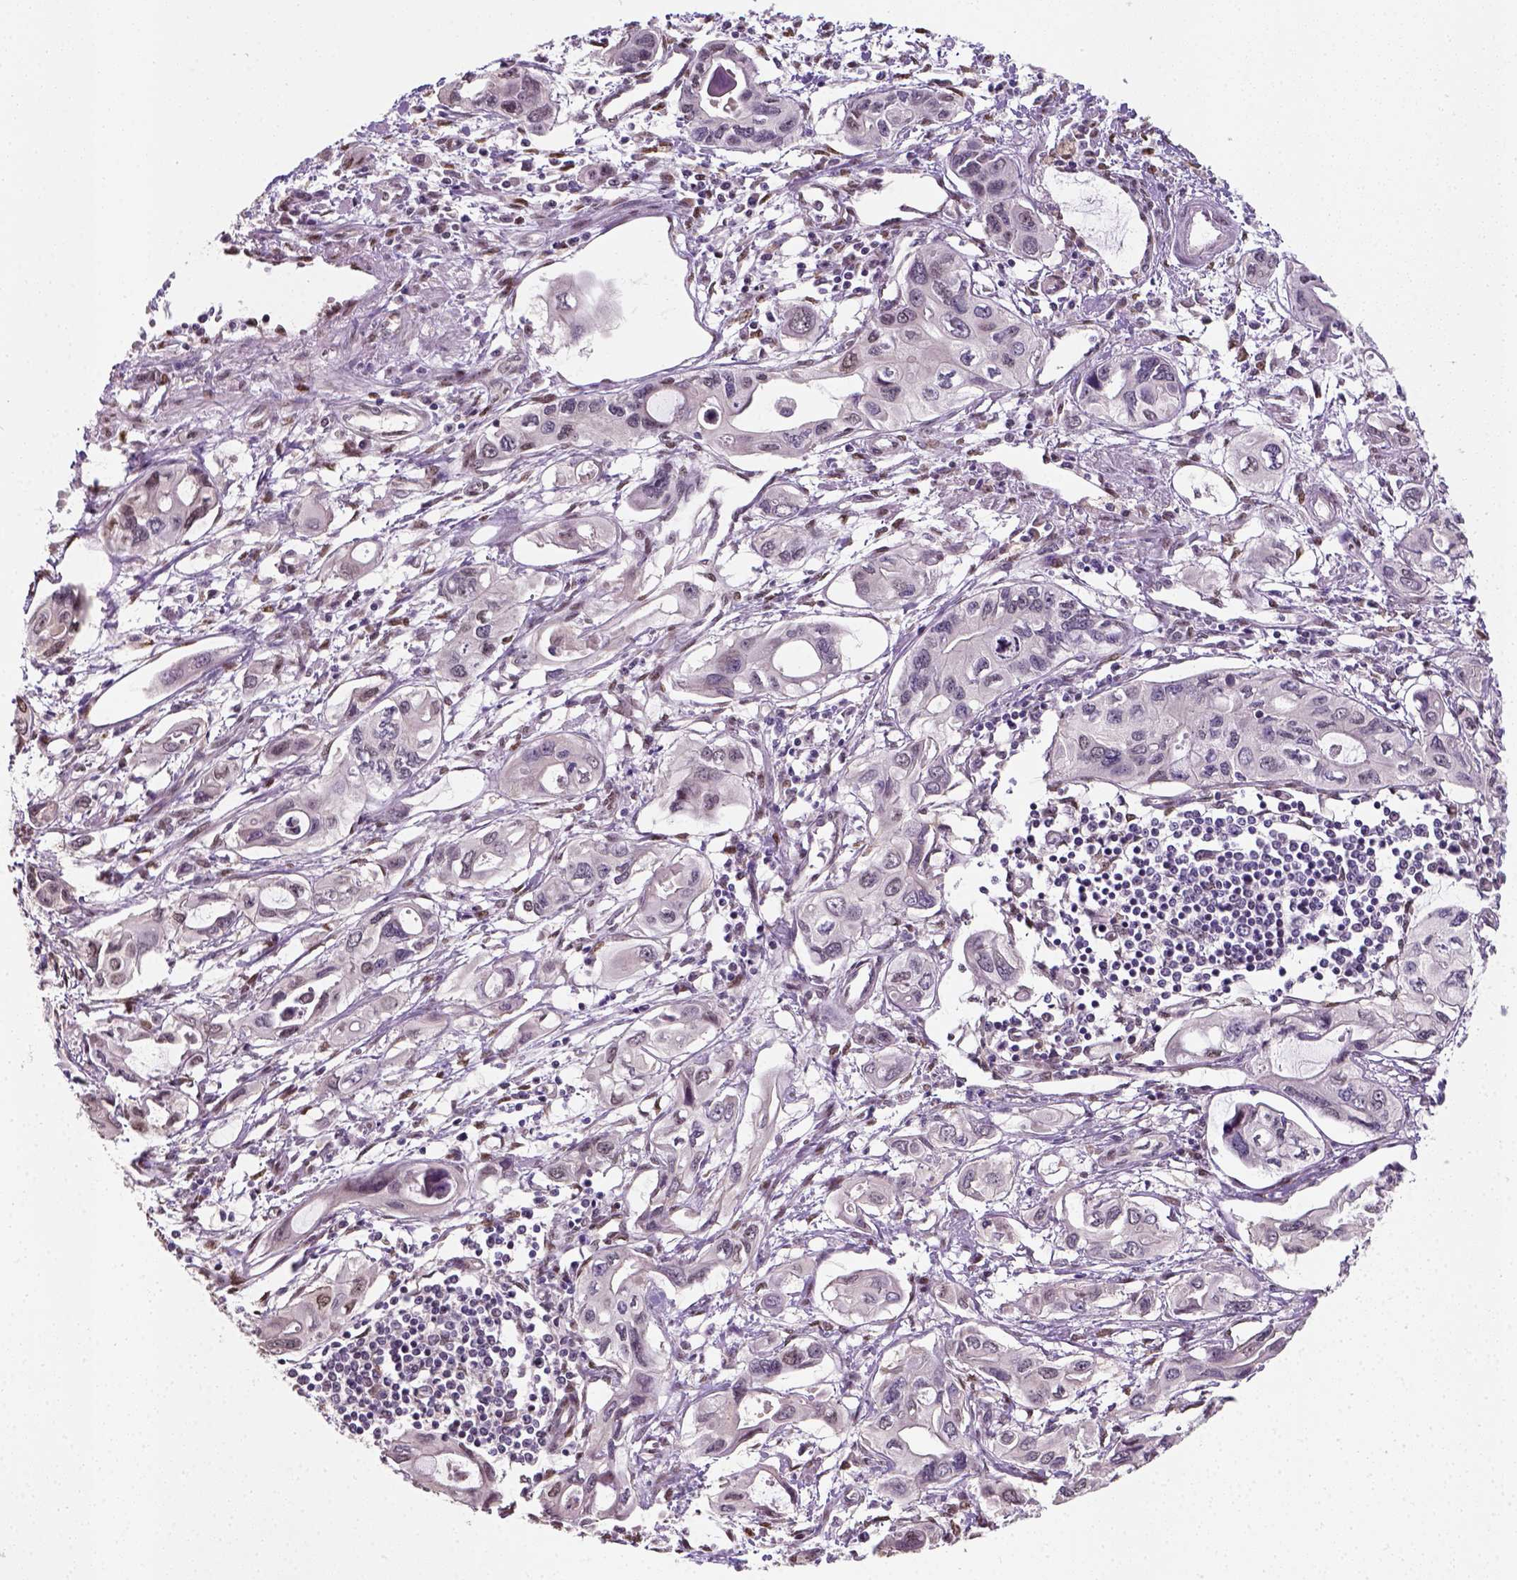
{"staining": {"intensity": "weak", "quantity": "<25%", "location": "nuclear"}, "tissue": "pancreatic cancer", "cell_type": "Tumor cells", "image_type": "cancer", "snomed": [{"axis": "morphology", "description": "Adenocarcinoma, NOS"}, {"axis": "topography", "description": "Pancreas"}], "caption": "Pancreatic adenocarcinoma was stained to show a protein in brown. There is no significant staining in tumor cells.", "gene": "C1orf112", "patient": {"sex": "male", "age": 60}}